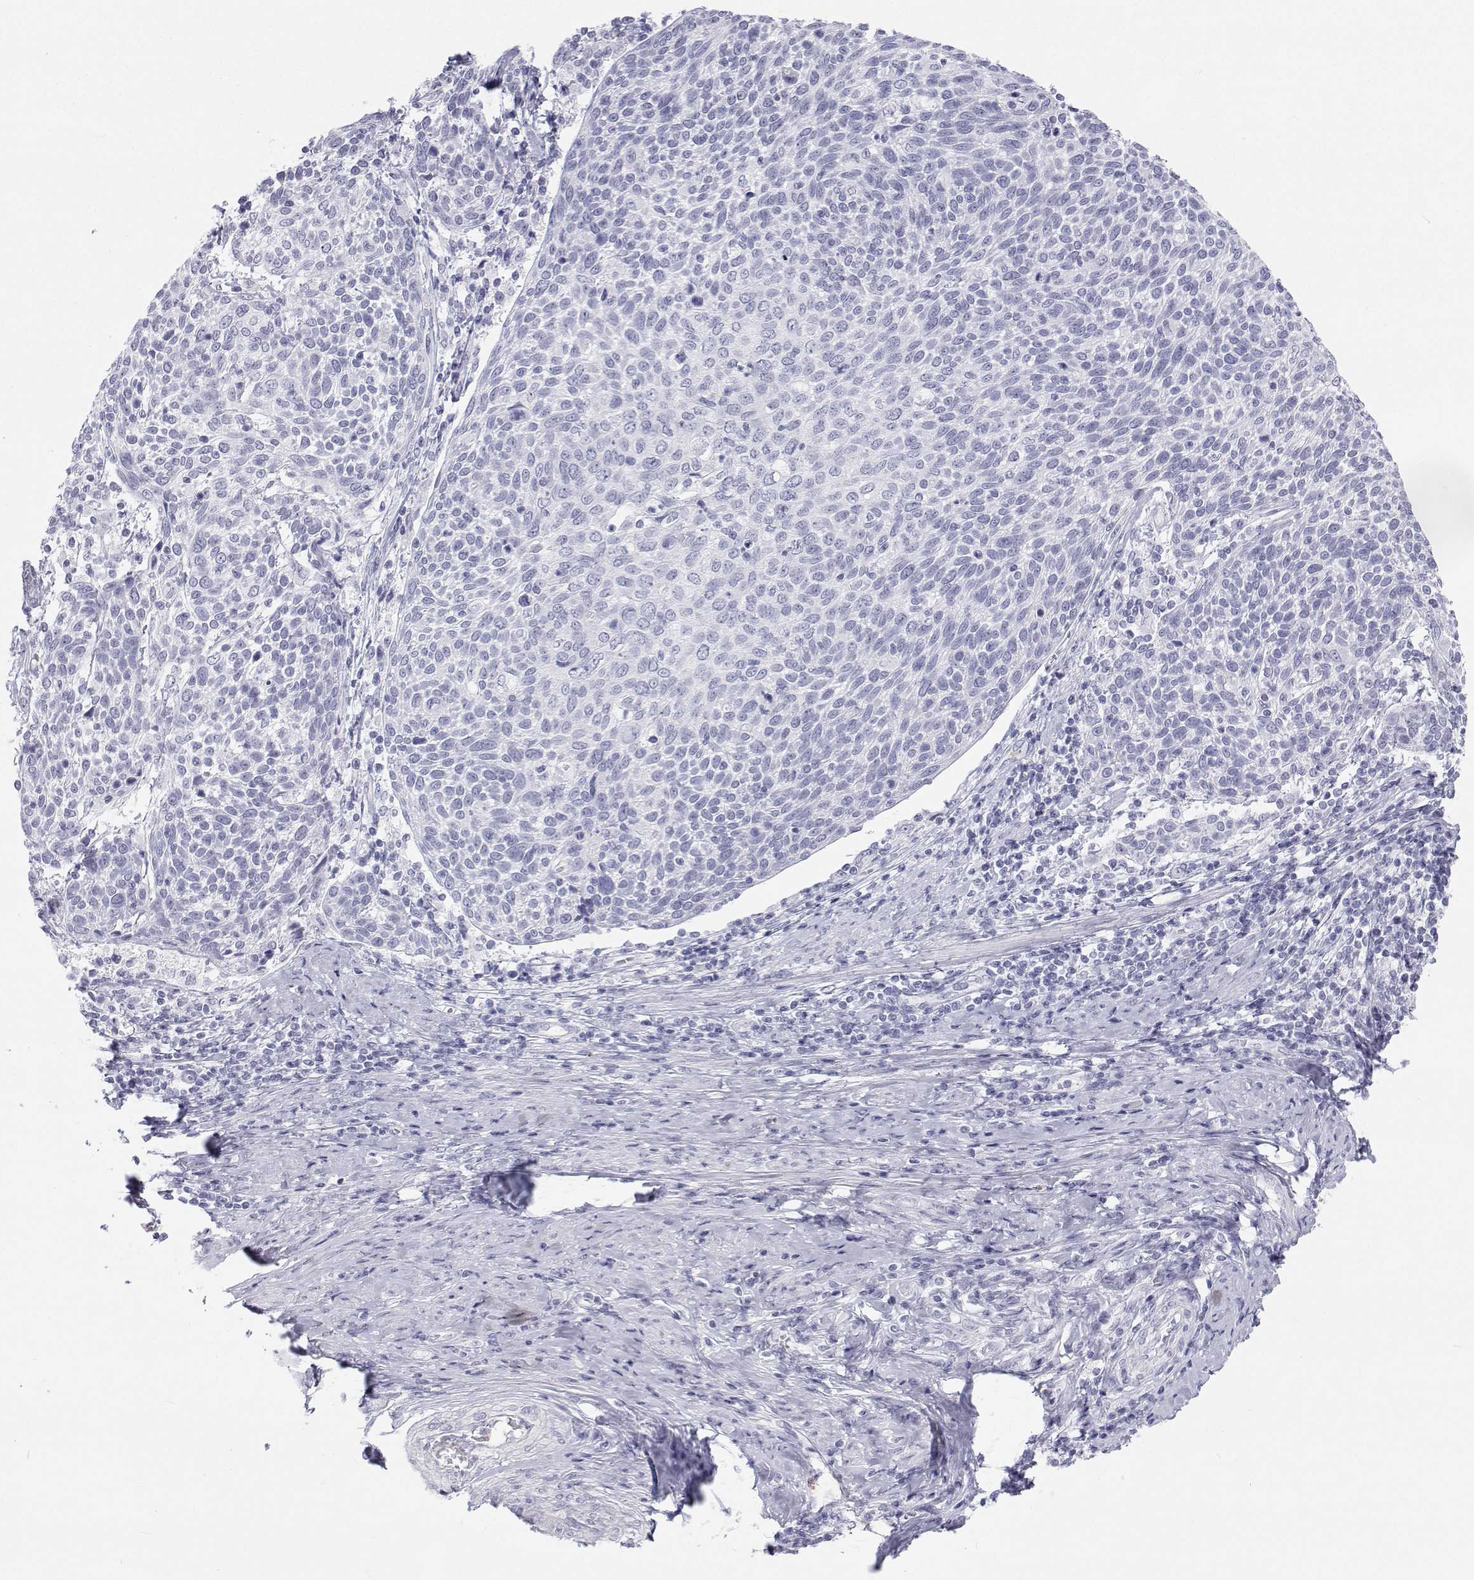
{"staining": {"intensity": "negative", "quantity": "none", "location": "none"}, "tissue": "cervical cancer", "cell_type": "Tumor cells", "image_type": "cancer", "snomed": [{"axis": "morphology", "description": "Squamous cell carcinoma, NOS"}, {"axis": "topography", "description": "Cervix"}], "caption": "Cervical cancer was stained to show a protein in brown. There is no significant expression in tumor cells.", "gene": "SFTPB", "patient": {"sex": "female", "age": 61}}